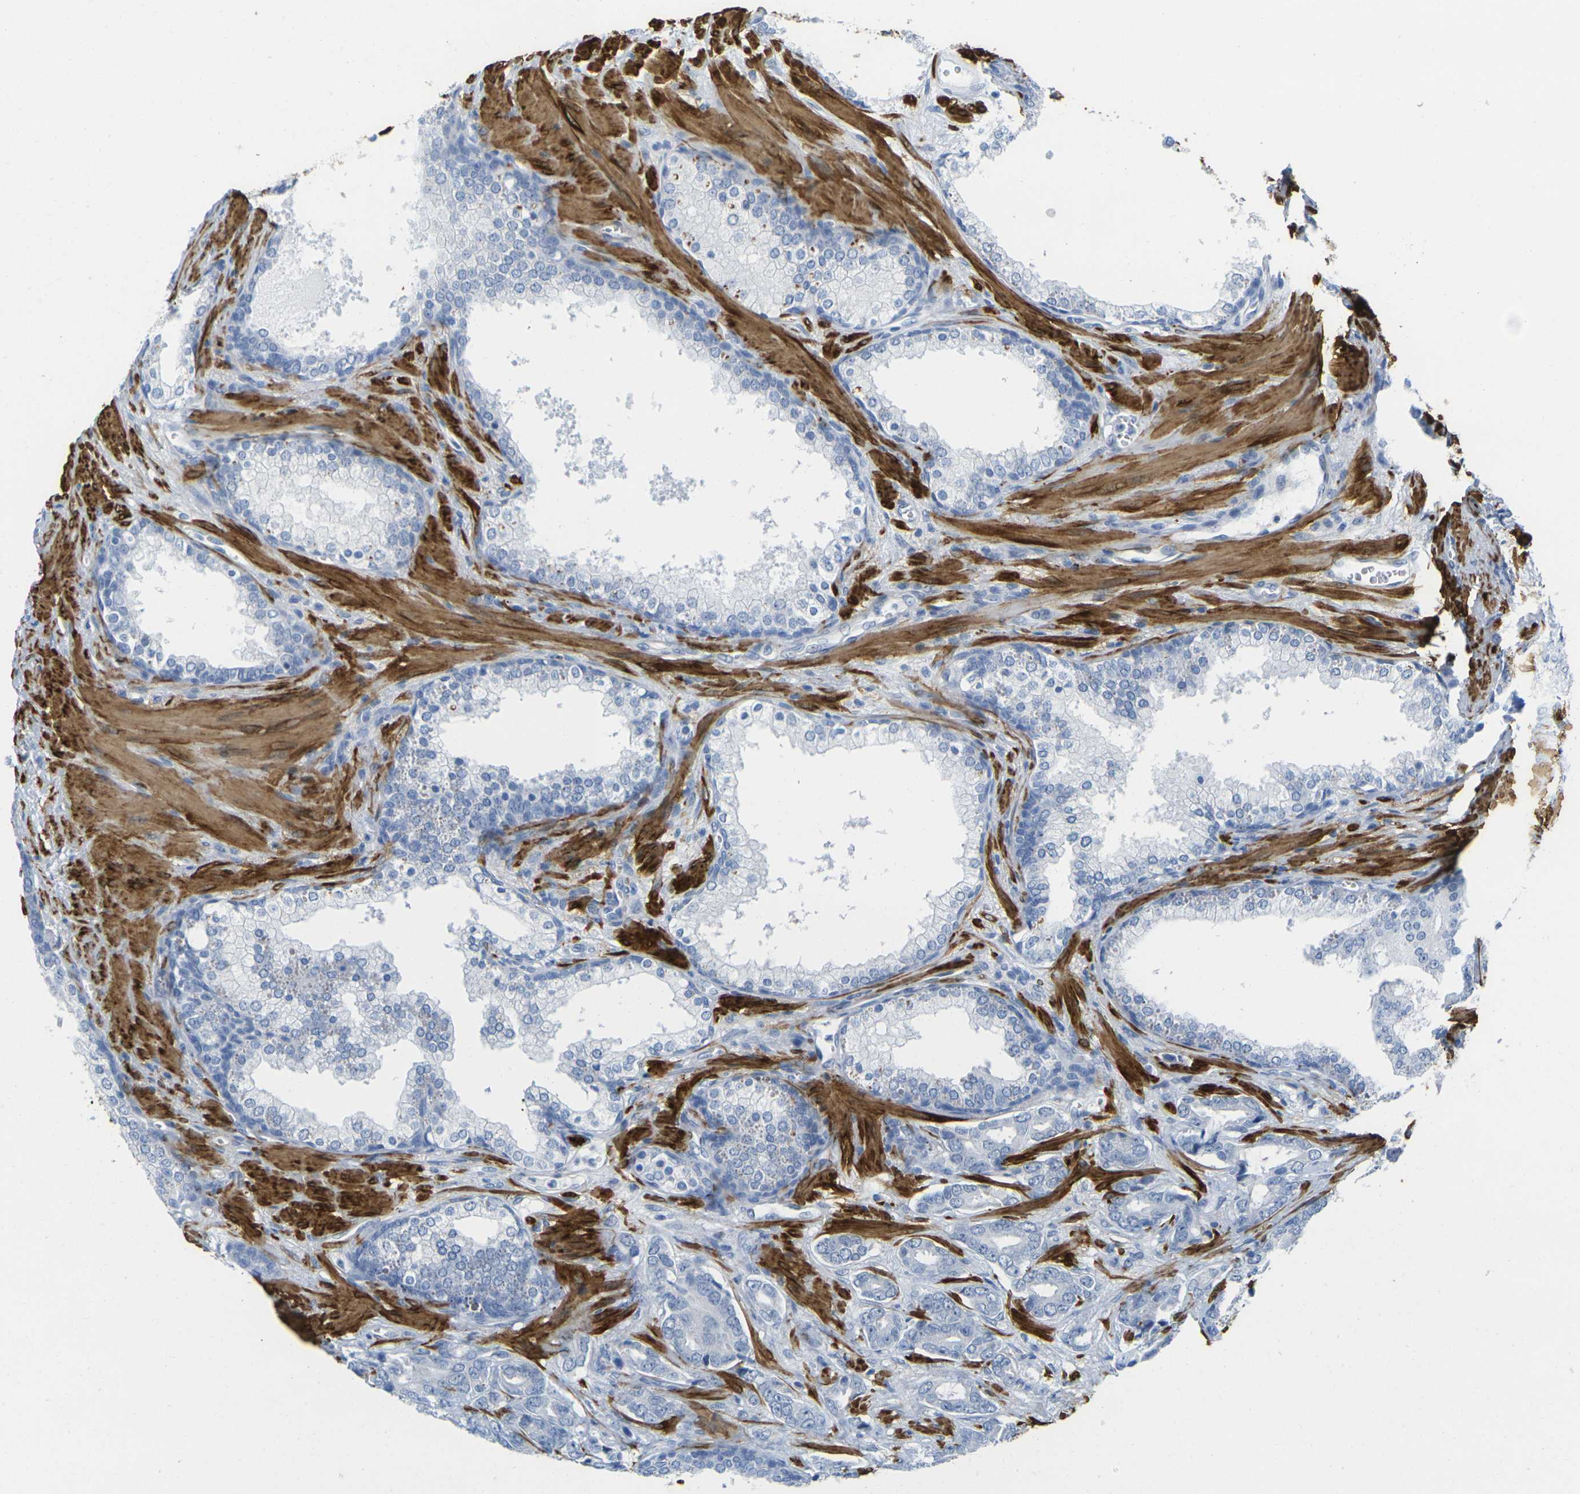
{"staining": {"intensity": "negative", "quantity": "none", "location": "none"}, "tissue": "prostate cancer", "cell_type": "Tumor cells", "image_type": "cancer", "snomed": [{"axis": "morphology", "description": "Adenocarcinoma, Low grade"}, {"axis": "topography", "description": "Prostate"}], "caption": "Immunohistochemical staining of human adenocarcinoma (low-grade) (prostate) demonstrates no significant positivity in tumor cells.", "gene": "CNN1", "patient": {"sex": "male", "age": 58}}